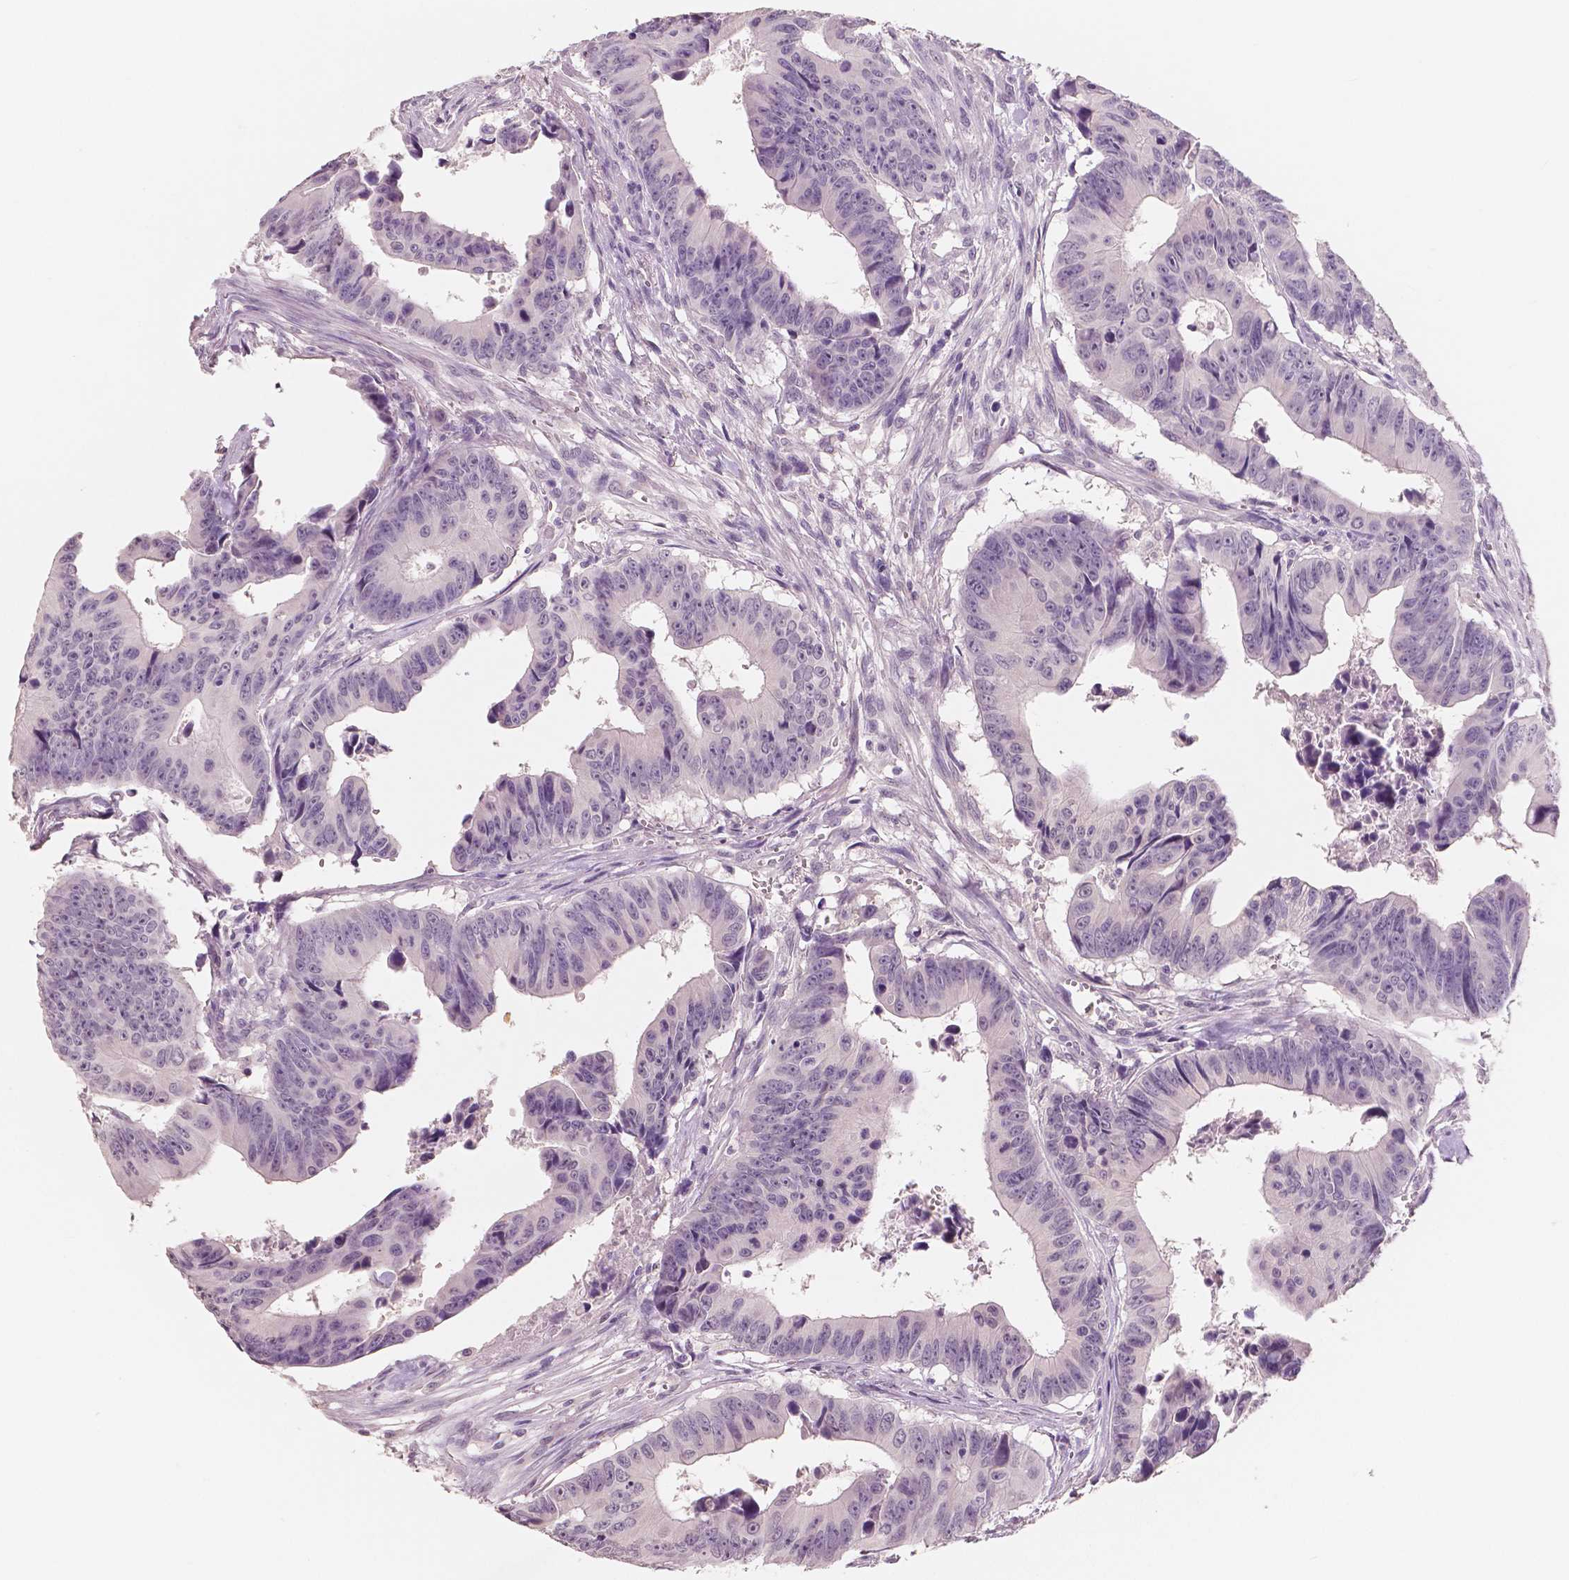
{"staining": {"intensity": "negative", "quantity": "none", "location": "none"}, "tissue": "colorectal cancer", "cell_type": "Tumor cells", "image_type": "cancer", "snomed": [{"axis": "morphology", "description": "Adenocarcinoma, NOS"}, {"axis": "topography", "description": "Colon"}], "caption": "This is an immunohistochemistry micrograph of adenocarcinoma (colorectal). There is no positivity in tumor cells.", "gene": "NECAB1", "patient": {"sex": "female", "age": 87}}